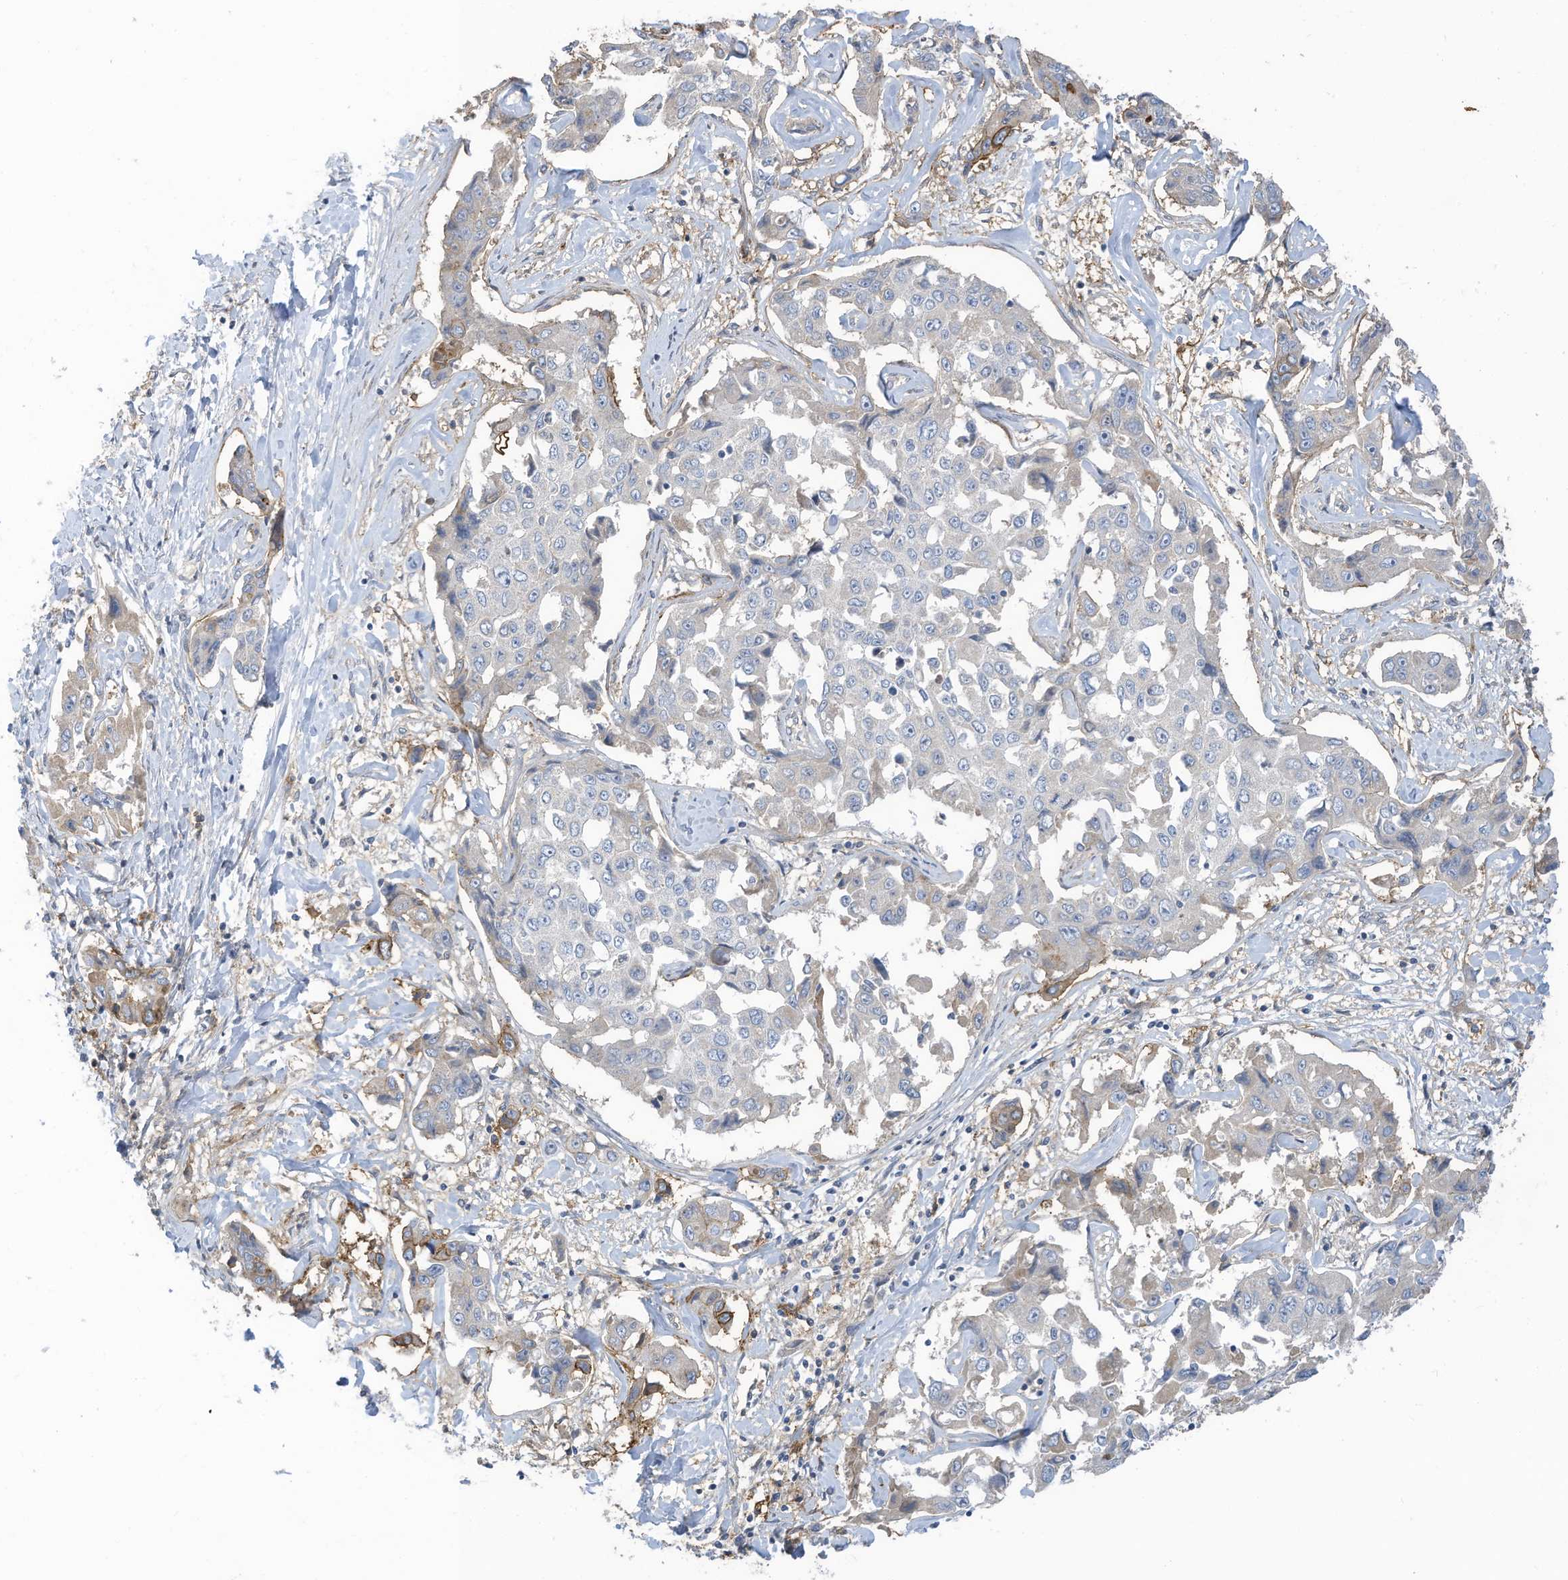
{"staining": {"intensity": "moderate", "quantity": "<25%", "location": "cytoplasmic/membranous"}, "tissue": "liver cancer", "cell_type": "Tumor cells", "image_type": "cancer", "snomed": [{"axis": "morphology", "description": "Cholangiocarcinoma"}, {"axis": "topography", "description": "Liver"}], "caption": "Liver cancer (cholangiocarcinoma) tissue displays moderate cytoplasmic/membranous expression in about <25% of tumor cells, visualized by immunohistochemistry.", "gene": "SLC1A5", "patient": {"sex": "male", "age": 59}}